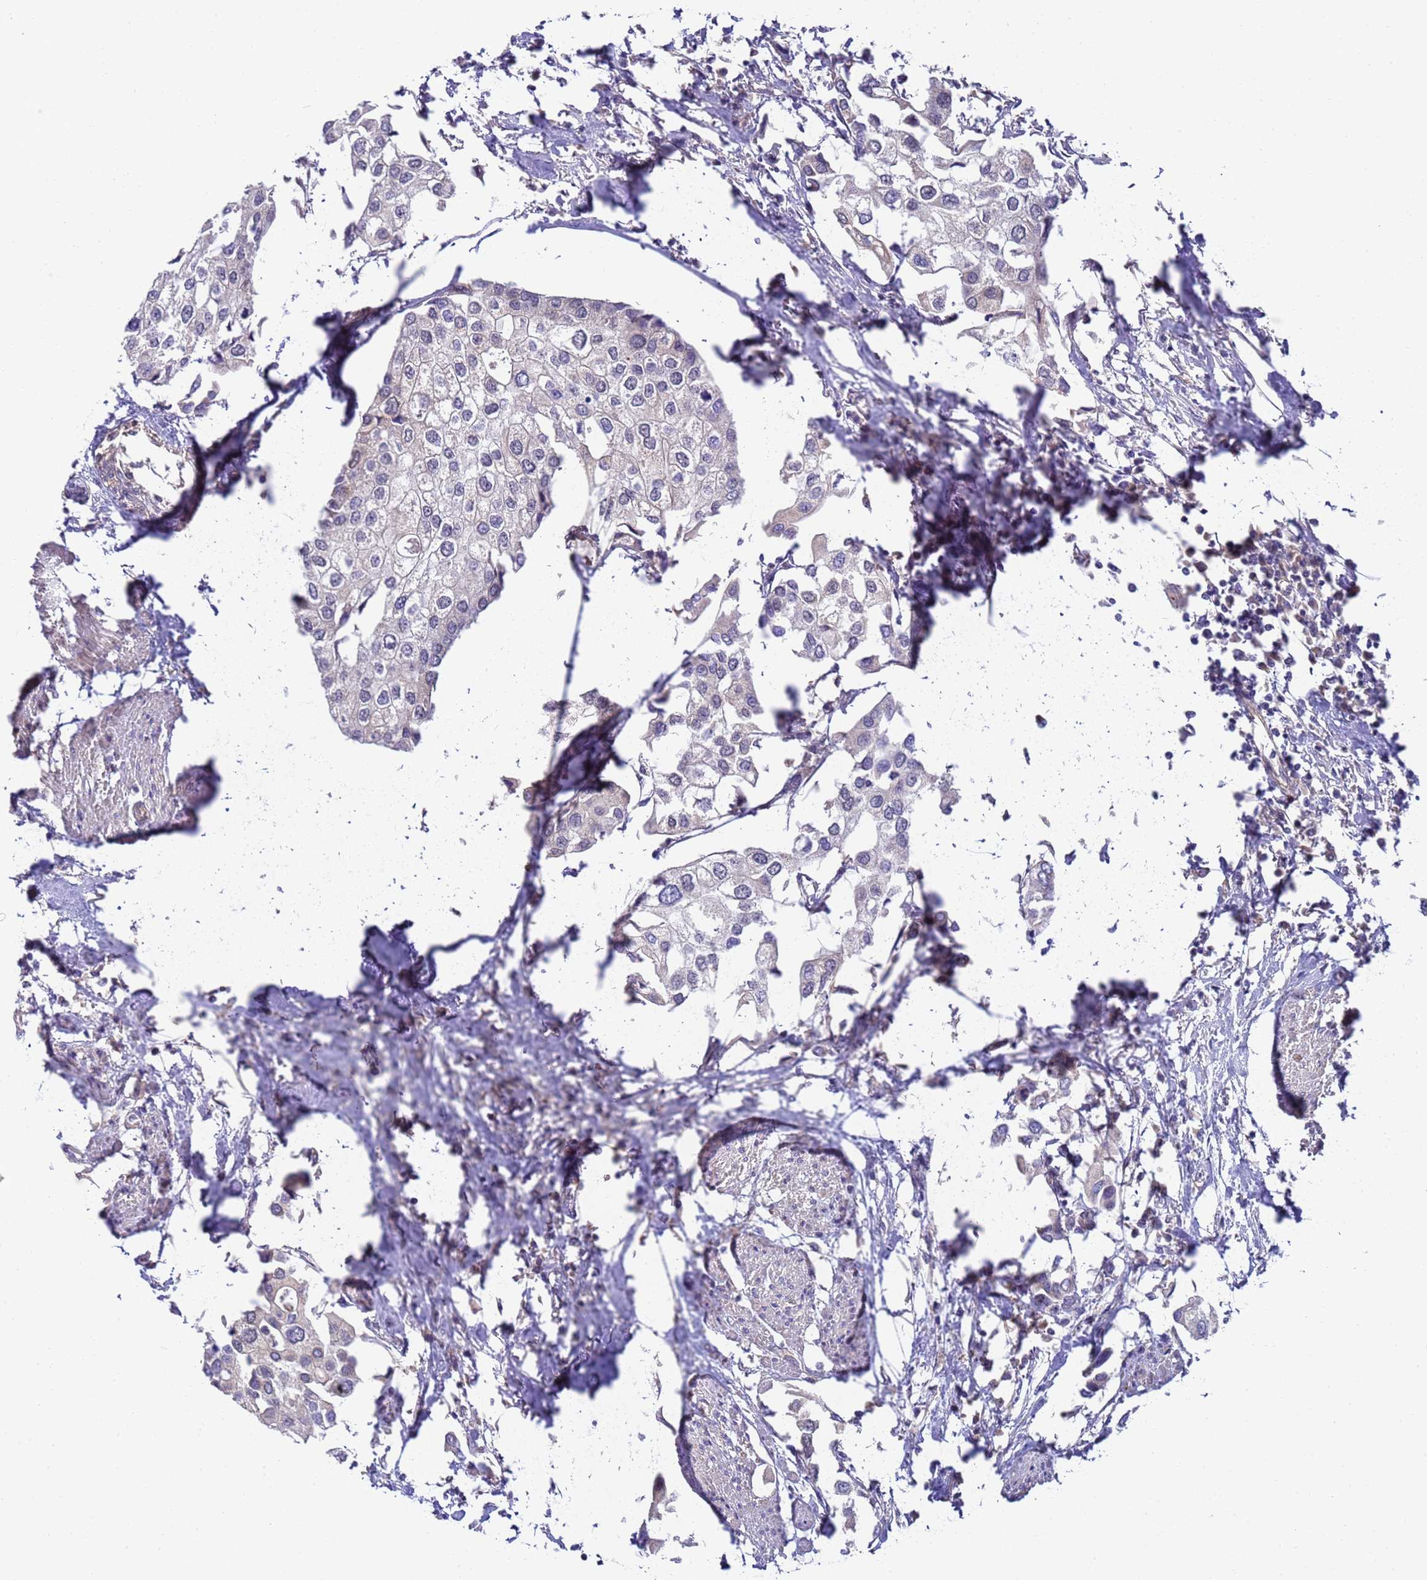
{"staining": {"intensity": "negative", "quantity": "none", "location": "none"}, "tissue": "urothelial cancer", "cell_type": "Tumor cells", "image_type": "cancer", "snomed": [{"axis": "morphology", "description": "Urothelial carcinoma, High grade"}, {"axis": "topography", "description": "Urinary bladder"}], "caption": "Immunohistochemistry (IHC) micrograph of neoplastic tissue: human urothelial carcinoma (high-grade) stained with DAB (3,3'-diaminobenzidine) reveals no significant protein staining in tumor cells.", "gene": "RAPGEF3", "patient": {"sex": "male", "age": 64}}